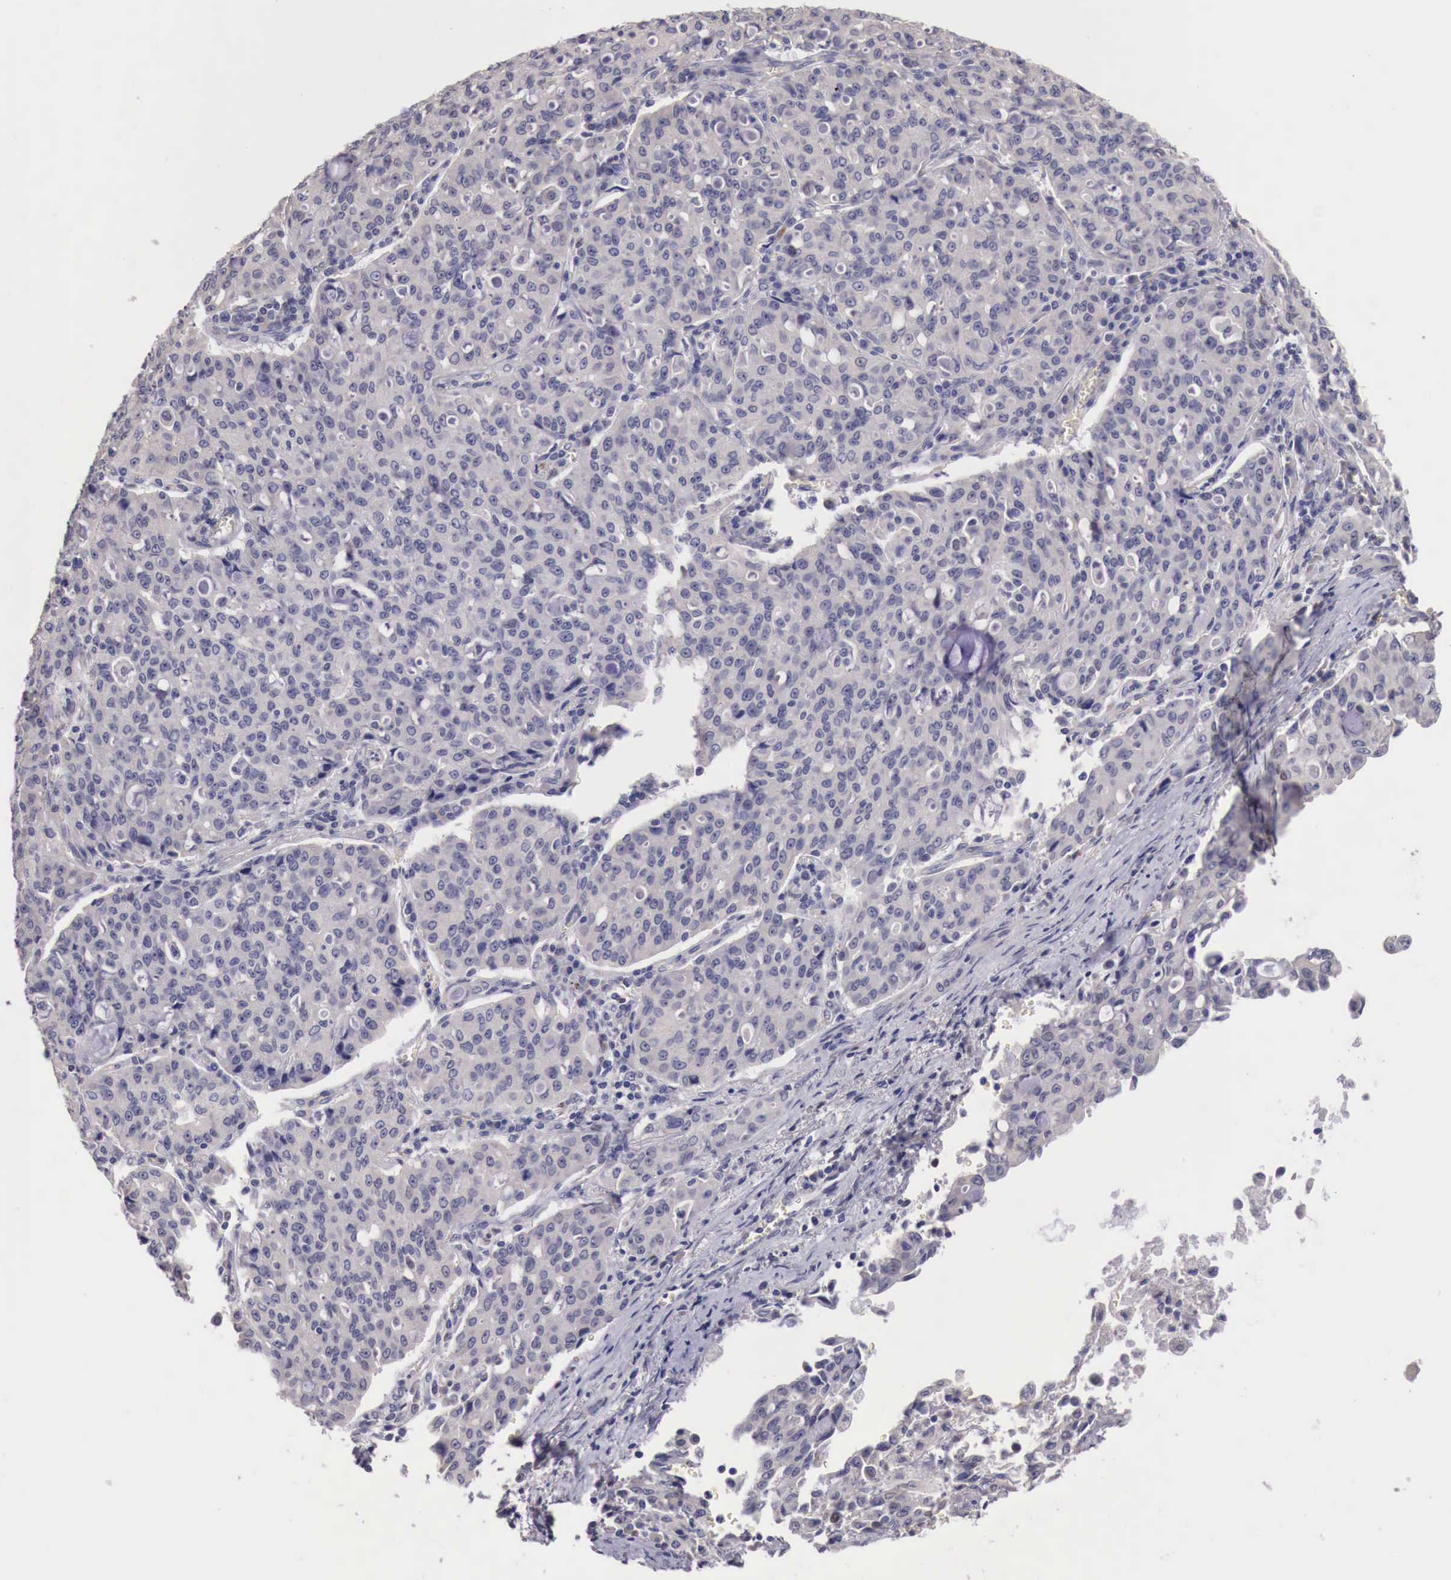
{"staining": {"intensity": "negative", "quantity": "none", "location": "none"}, "tissue": "lung cancer", "cell_type": "Tumor cells", "image_type": "cancer", "snomed": [{"axis": "morphology", "description": "Adenocarcinoma, NOS"}, {"axis": "topography", "description": "Lung"}], "caption": "Immunohistochemistry photomicrograph of human lung cancer stained for a protein (brown), which shows no expression in tumor cells. Nuclei are stained in blue.", "gene": "ENOX2", "patient": {"sex": "female", "age": 44}}